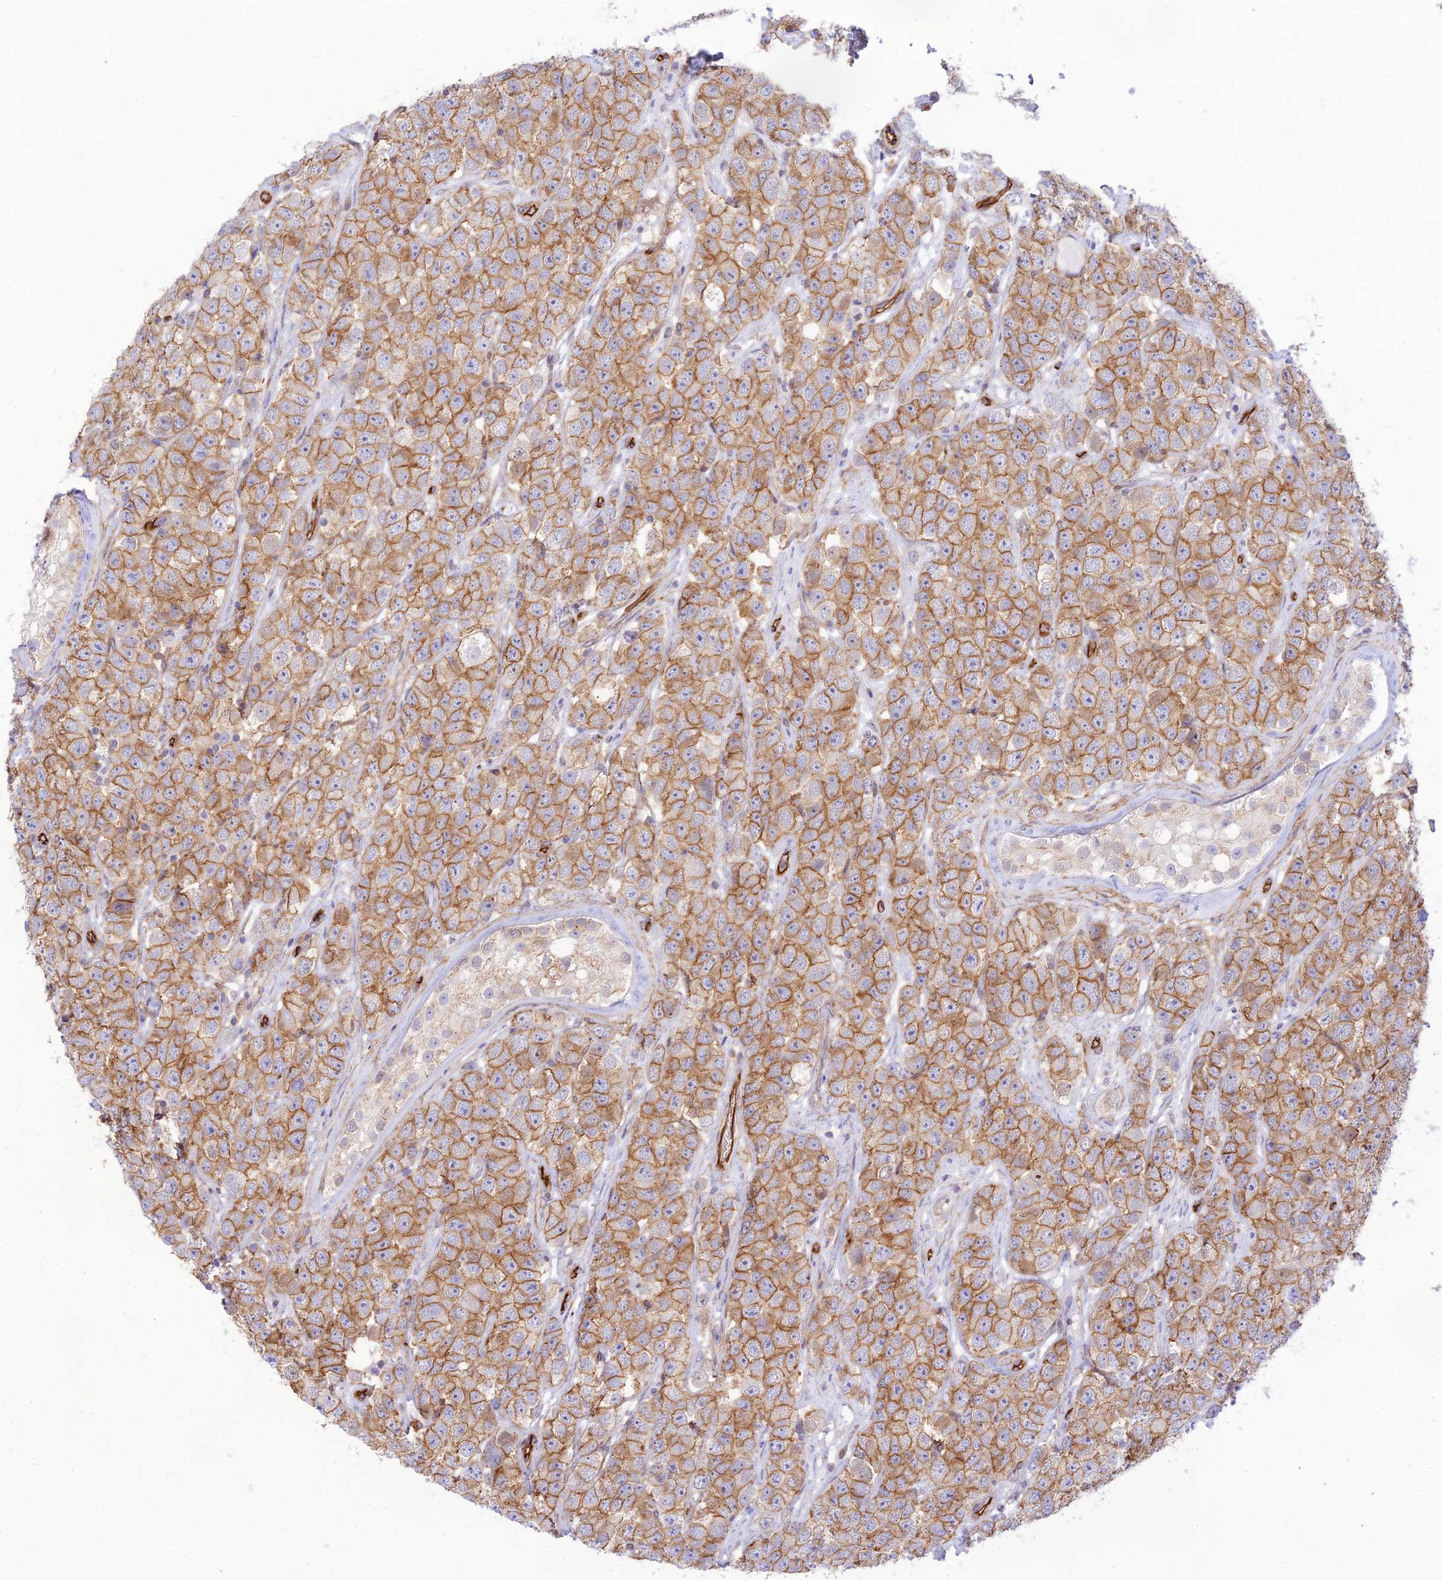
{"staining": {"intensity": "moderate", "quantity": ">75%", "location": "cytoplasmic/membranous"}, "tissue": "testis cancer", "cell_type": "Tumor cells", "image_type": "cancer", "snomed": [{"axis": "morphology", "description": "Seminoma, NOS"}, {"axis": "topography", "description": "Testis"}], "caption": "Tumor cells display medium levels of moderate cytoplasmic/membranous expression in approximately >75% of cells in testis cancer. Using DAB (3,3'-diaminobenzidine) (brown) and hematoxylin (blue) stains, captured at high magnification using brightfield microscopy.", "gene": "YPEL5", "patient": {"sex": "male", "age": 28}}